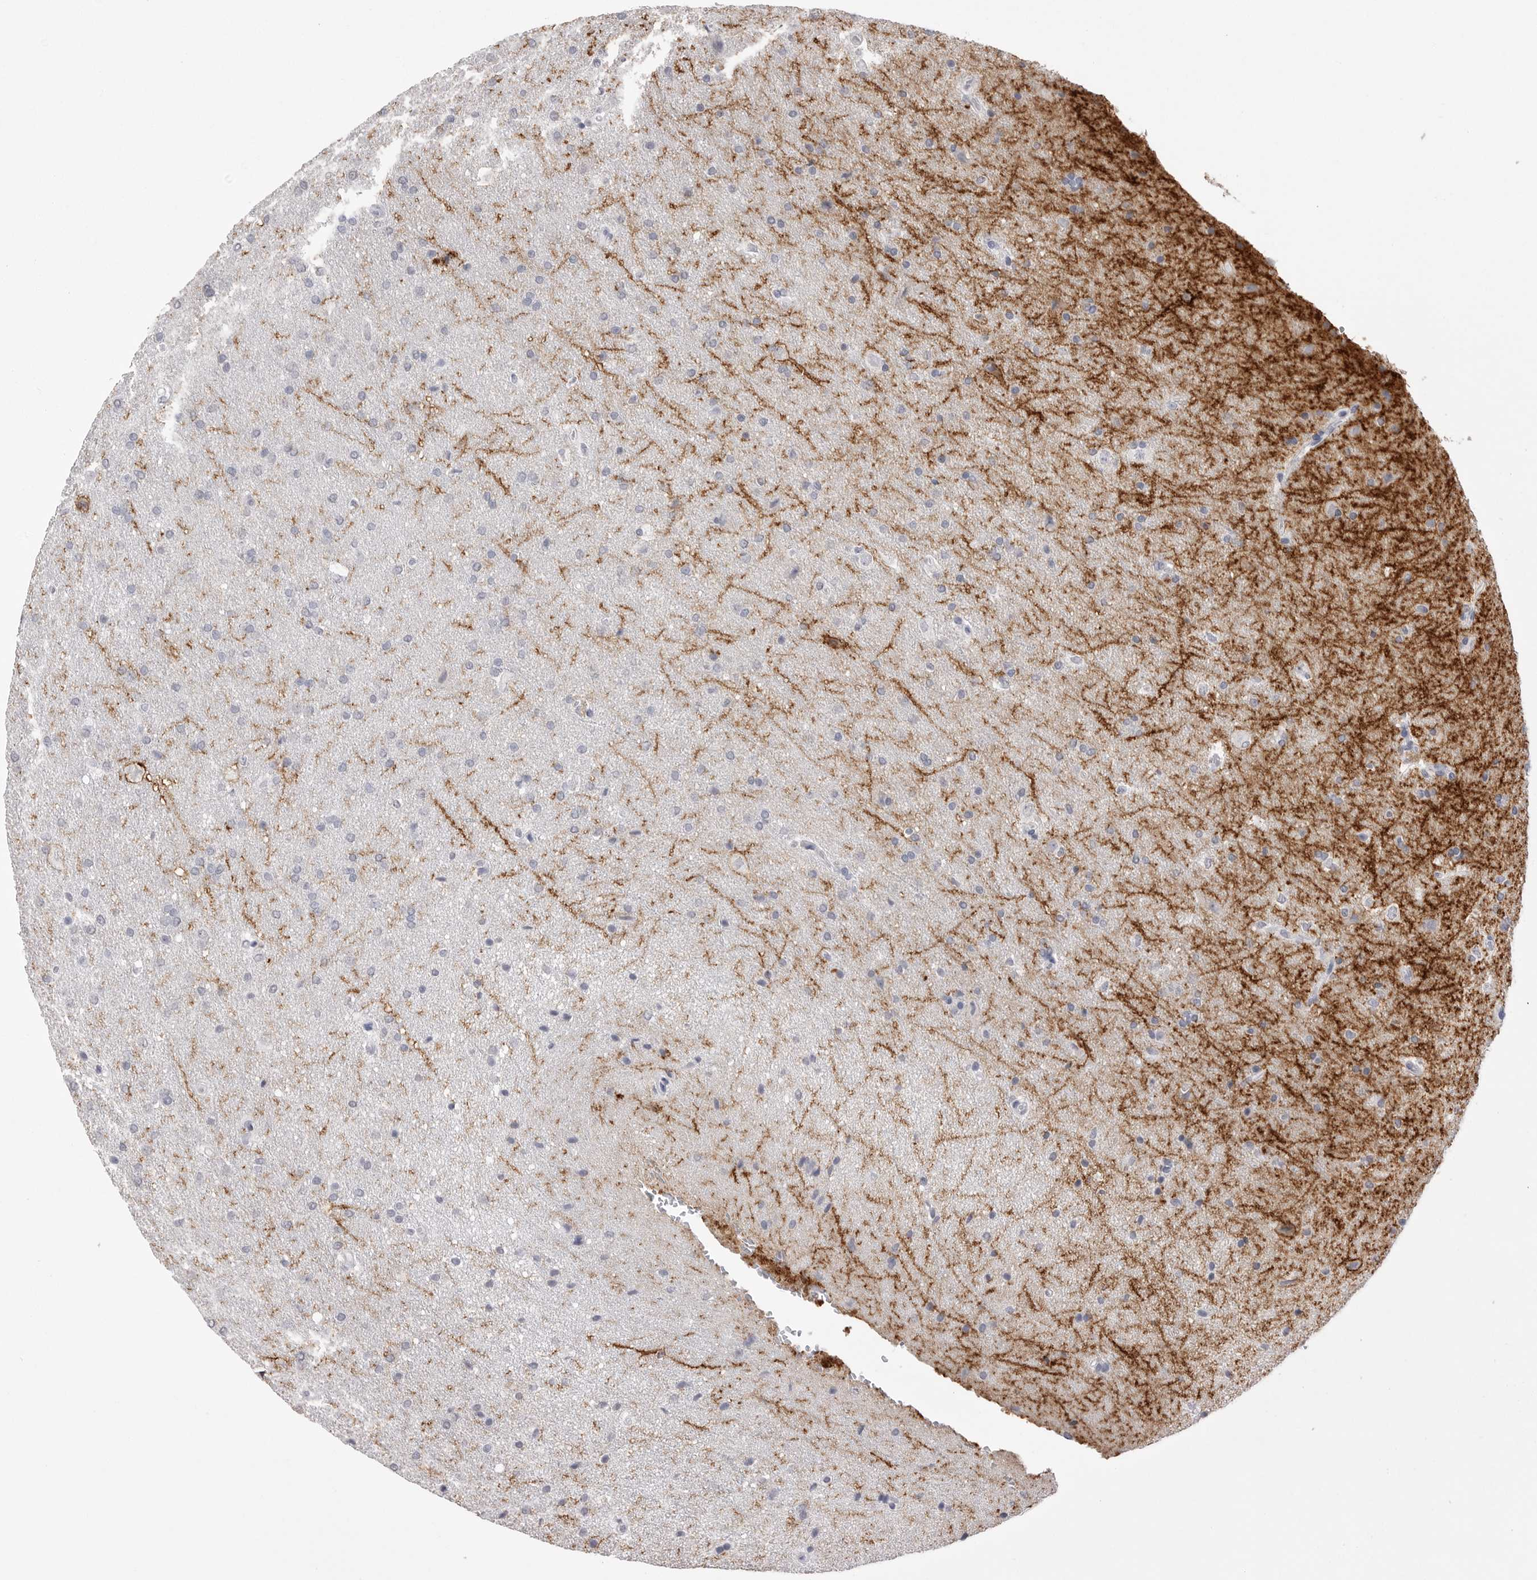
{"staining": {"intensity": "negative", "quantity": "none", "location": "none"}, "tissue": "glioma", "cell_type": "Tumor cells", "image_type": "cancer", "snomed": [{"axis": "morphology", "description": "Glioma, malignant, Low grade"}, {"axis": "topography", "description": "Brain"}], "caption": "This is an IHC image of glioma. There is no positivity in tumor cells.", "gene": "ICAM5", "patient": {"sex": "female", "age": 37}}